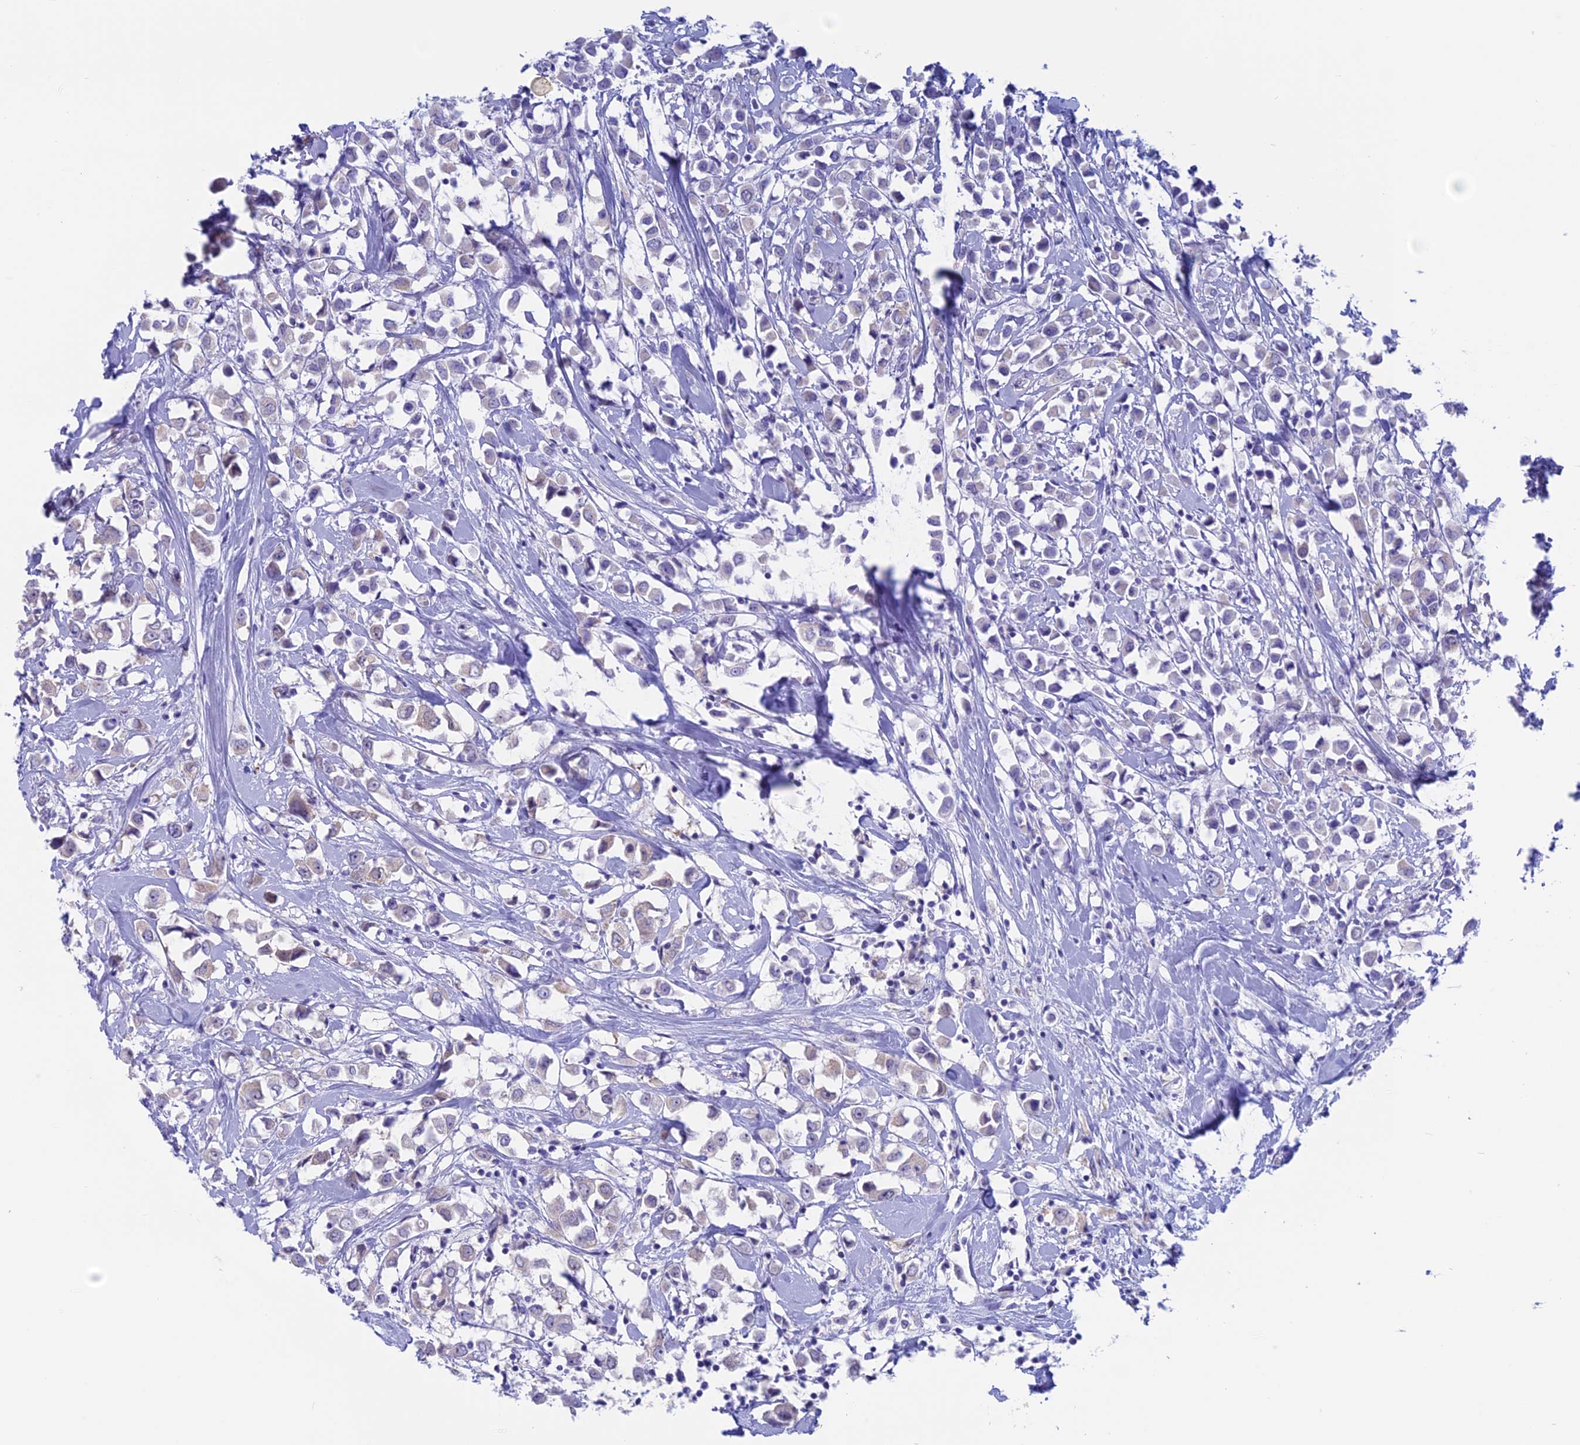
{"staining": {"intensity": "negative", "quantity": "none", "location": "none"}, "tissue": "breast cancer", "cell_type": "Tumor cells", "image_type": "cancer", "snomed": [{"axis": "morphology", "description": "Duct carcinoma"}, {"axis": "topography", "description": "Breast"}], "caption": "Tumor cells show no significant expression in invasive ductal carcinoma (breast). Brightfield microscopy of immunohistochemistry stained with DAB (brown) and hematoxylin (blue), captured at high magnification.", "gene": "LHFPL2", "patient": {"sex": "female", "age": 61}}